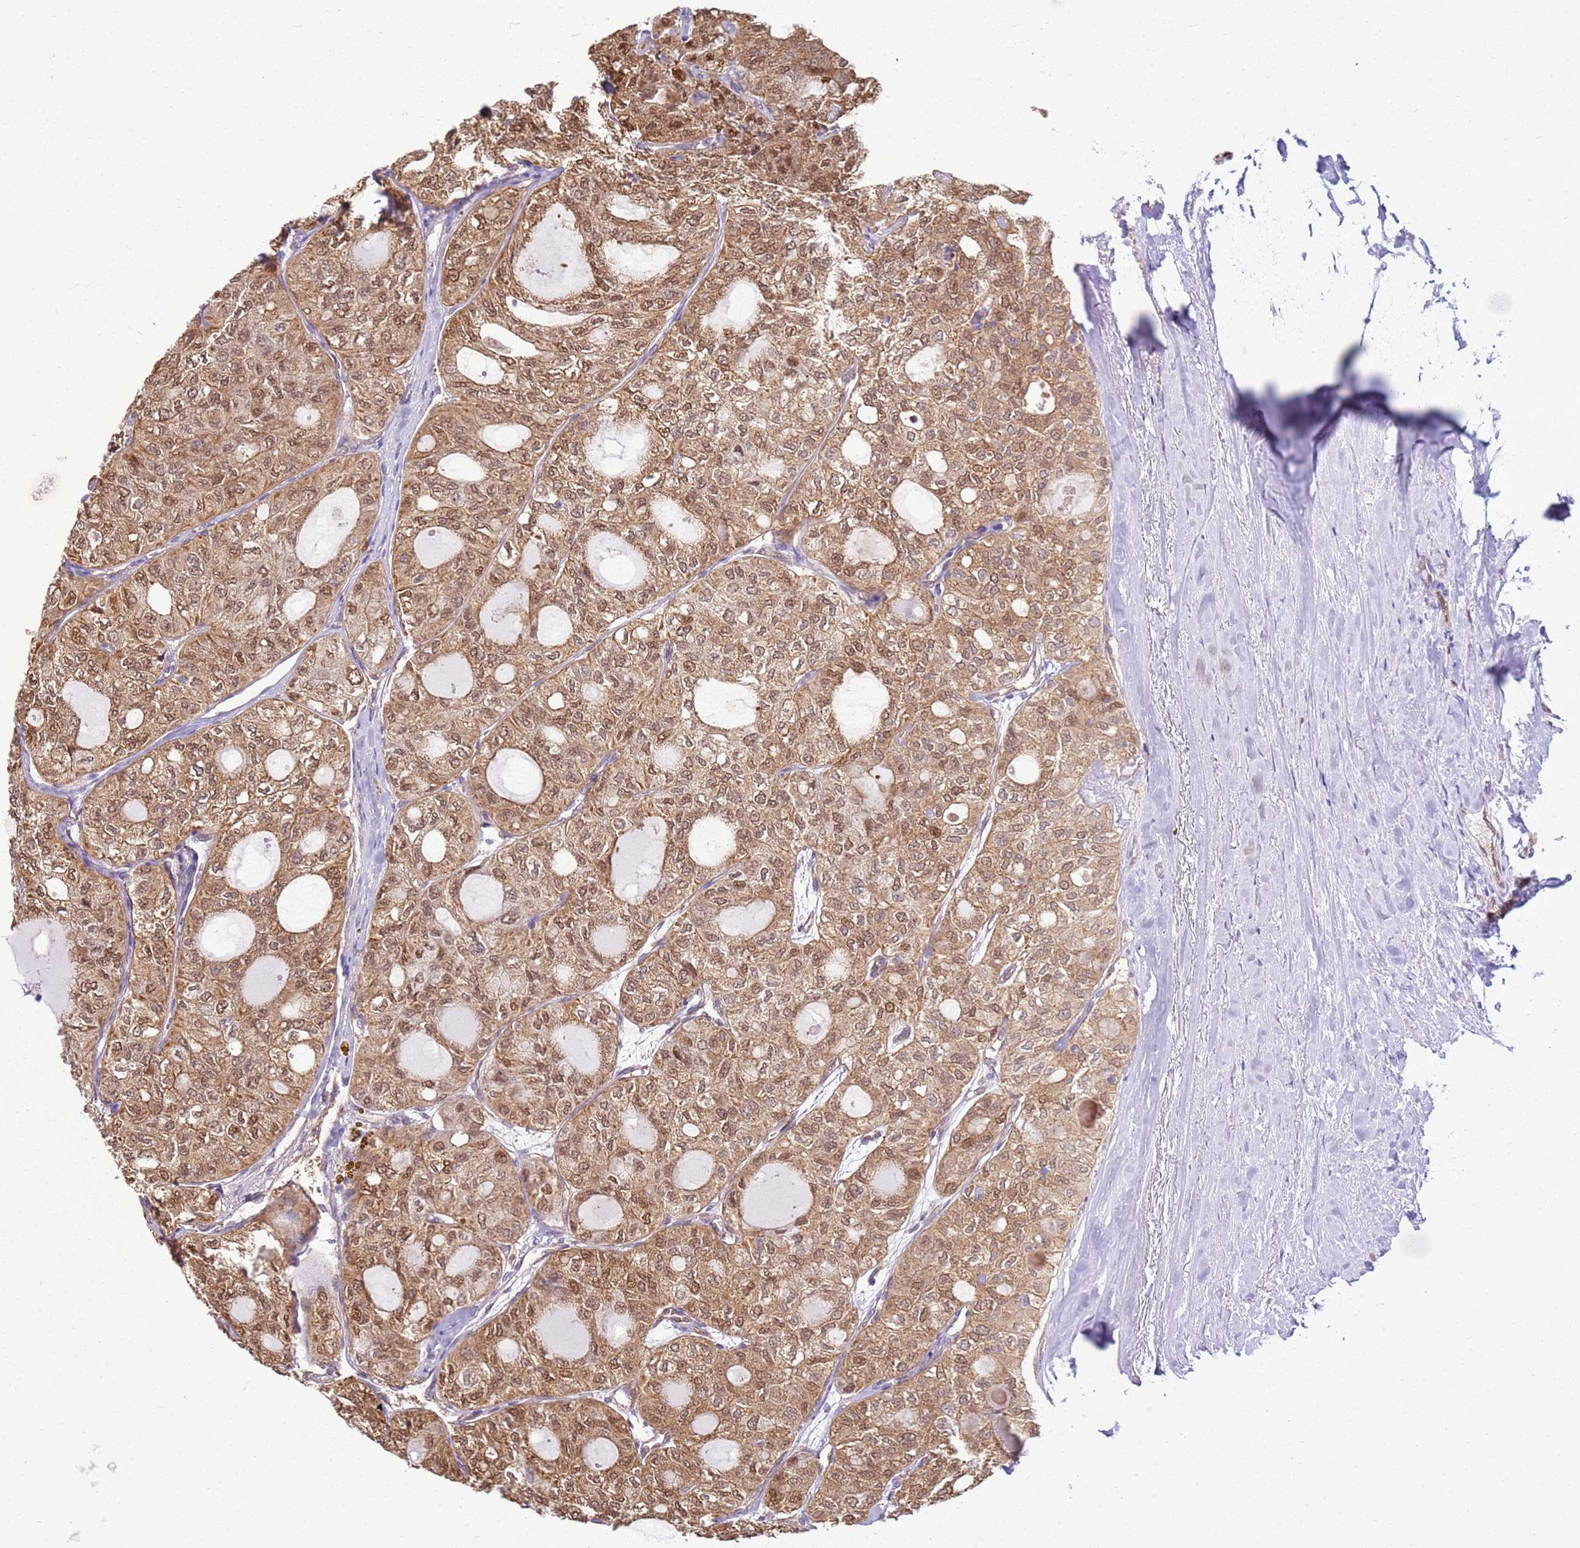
{"staining": {"intensity": "moderate", "quantity": ">75%", "location": "cytoplasmic/membranous,nuclear"}, "tissue": "thyroid cancer", "cell_type": "Tumor cells", "image_type": "cancer", "snomed": [{"axis": "morphology", "description": "Follicular adenoma carcinoma, NOS"}, {"axis": "topography", "description": "Thyroid gland"}], "caption": "Tumor cells display medium levels of moderate cytoplasmic/membranous and nuclear positivity in about >75% of cells in human thyroid cancer.", "gene": "YWHAE", "patient": {"sex": "male", "age": 75}}